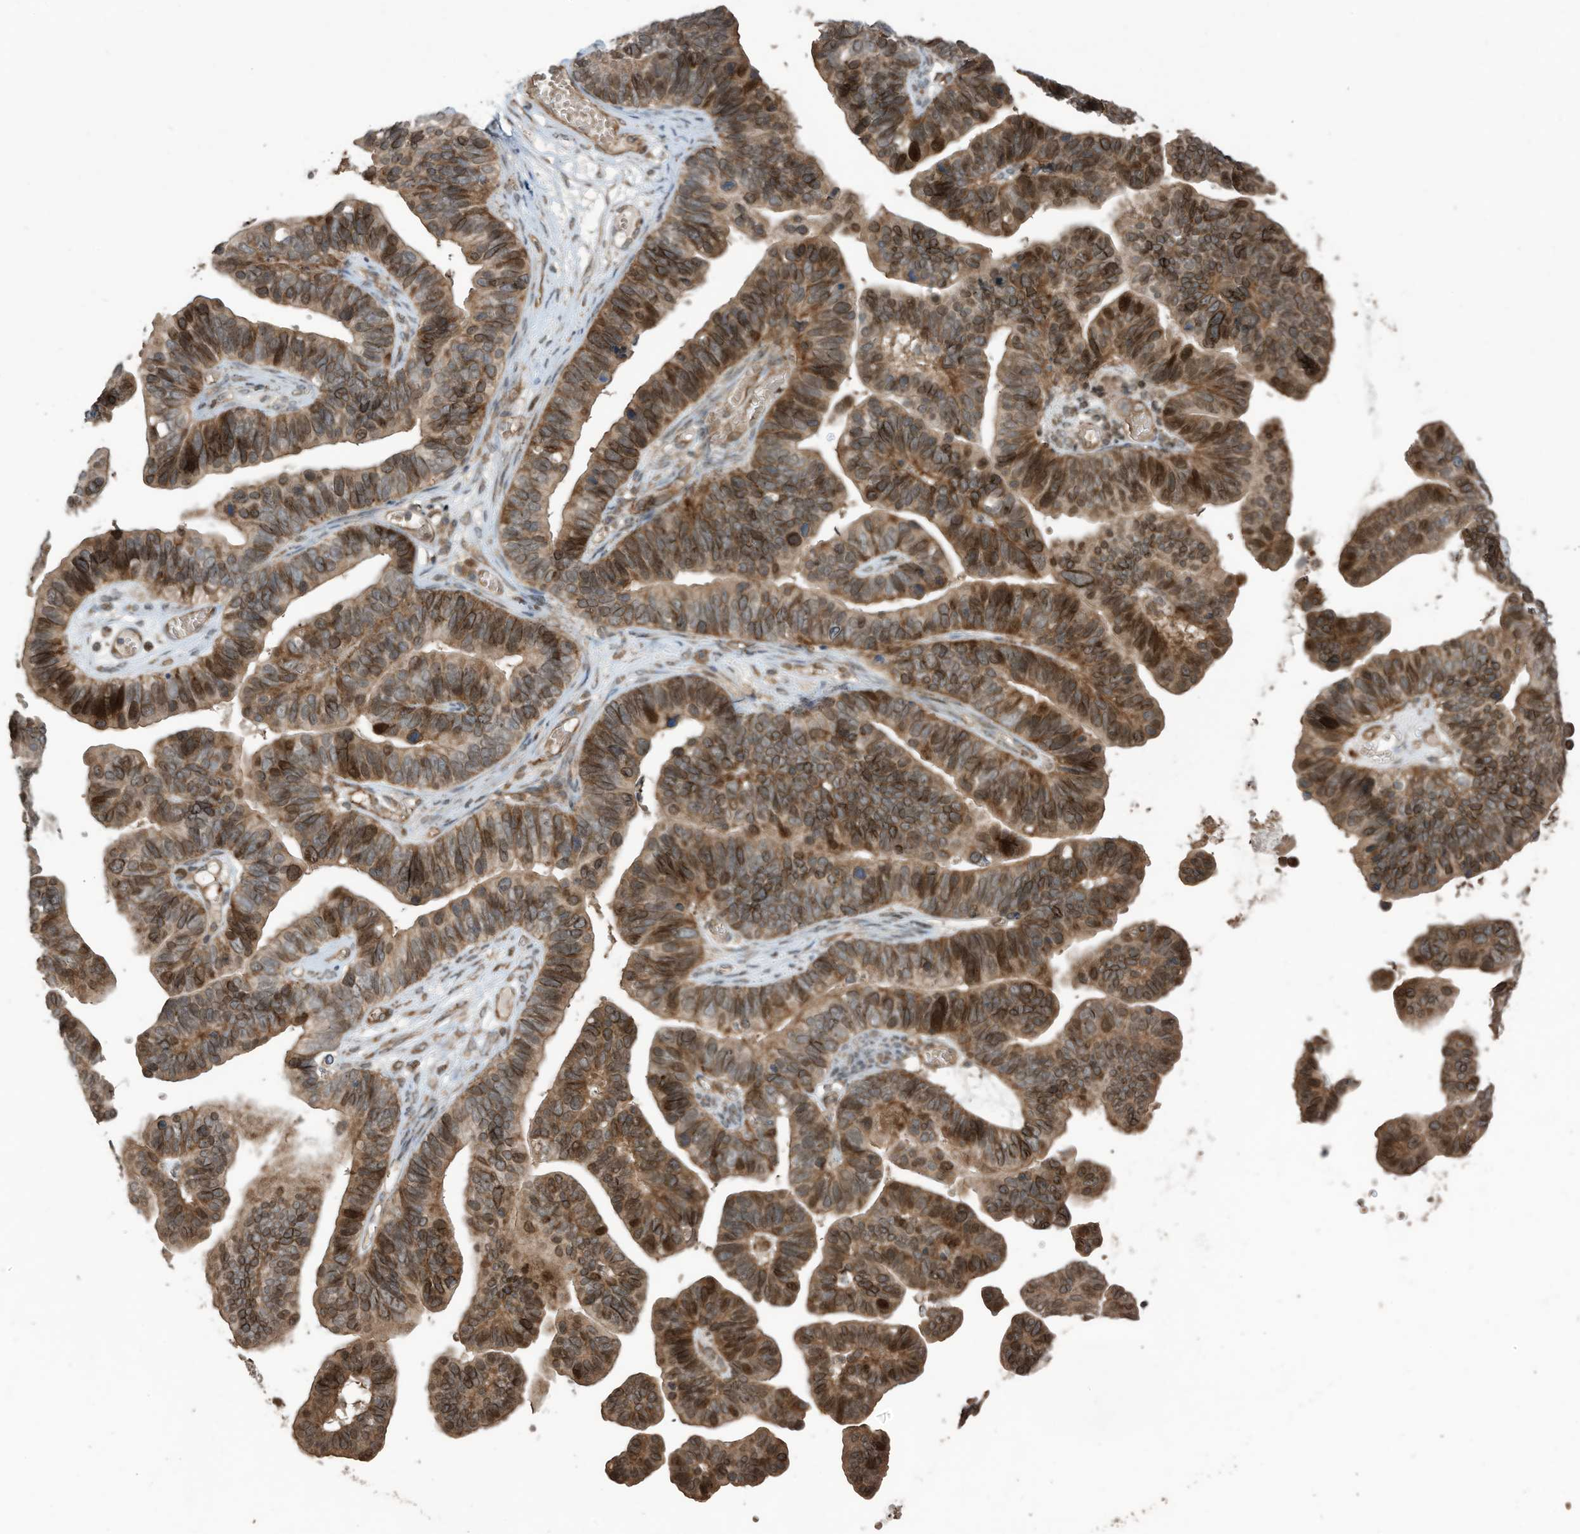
{"staining": {"intensity": "moderate", "quantity": ">75%", "location": "cytoplasmic/membranous,nuclear"}, "tissue": "ovarian cancer", "cell_type": "Tumor cells", "image_type": "cancer", "snomed": [{"axis": "morphology", "description": "Cystadenocarcinoma, serous, NOS"}, {"axis": "topography", "description": "Ovary"}], "caption": "Brown immunohistochemical staining in human serous cystadenocarcinoma (ovarian) demonstrates moderate cytoplasmic/membranous and nuclear positivity in approximately >75% of tumor cells.", "gene": "ZNF653", "patient": {"sex": "female", "age": 56}}